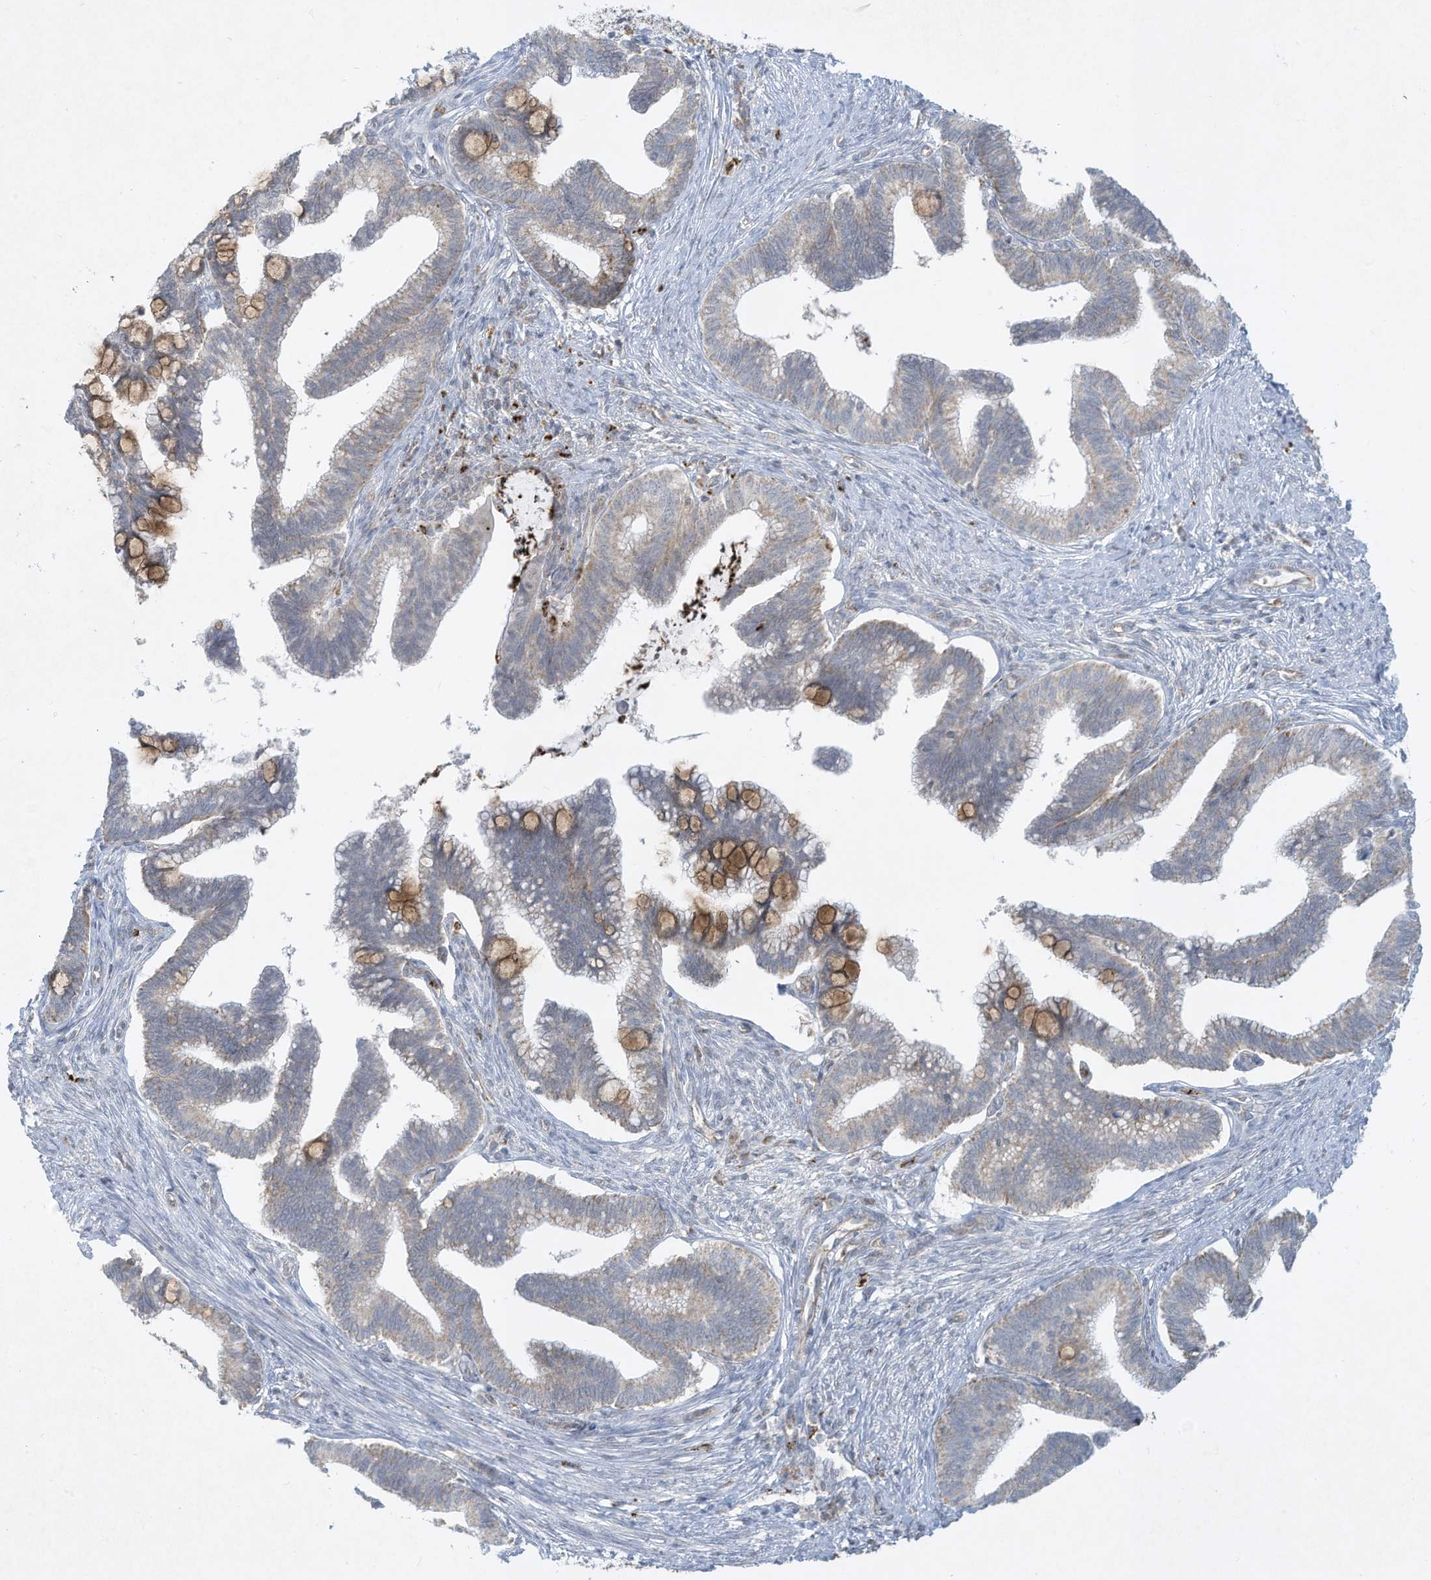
{"staining": {"intensity": "moderate", "quantity": "<25%", "location": "cytoplasmic/membranous"}, "tissue": "cervical cancer", "cell_type": "Tumor cells", "image_type": "cancer", "snomed": [{"axis": "morphology", "description": "Adenocarcinoma, NOS"}, {"axis": "topography", "description": "Cervix"}], "caption": "Approximately <25% of tumor cells in cervical cancer exhibit moderate cytoplasmic/membranous protein positivity as visualized by brown immunohistochemical staining.", "gene": "CHRNA4", "patient": {"sex": "female", "age": 36}}